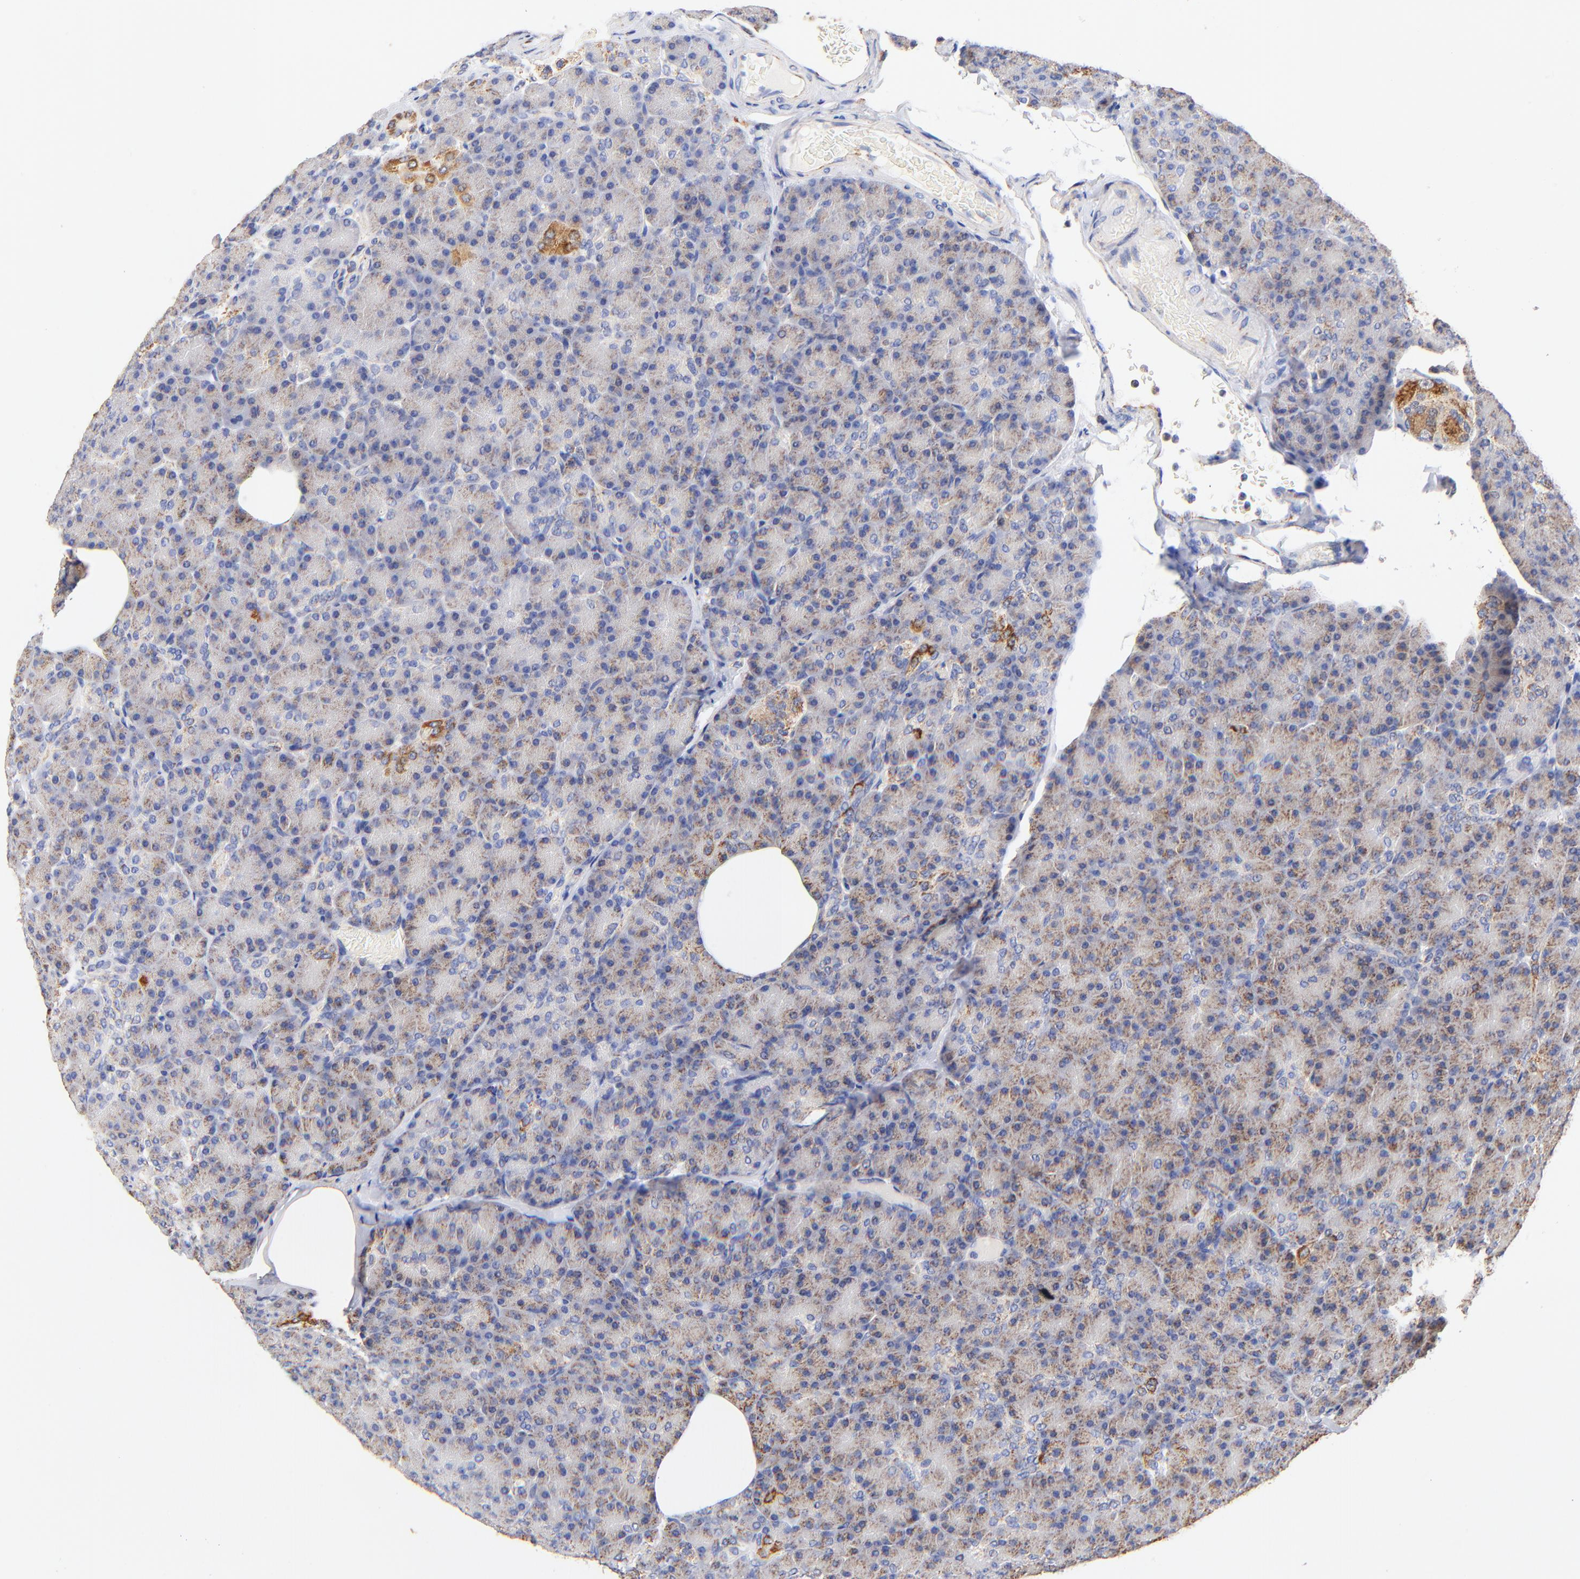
{"staining": {"intensity": "moderate", "quantity": ">75%", "location": "cytoplasmic/membranous"}, "tissue": "pancreas", "cell_type": "Exocrine glandular cells", "image_type": "normal", "snomed": [{"axis": "morphology", "description": "Normal tissue, NOS"}, {"axis": "topography", "description": "Pancreas"}], "caption": "Protein expression analysis of unremarkable pancreas demonstrates moderate cytoplasmic/membranous expression in about >75% of exocrine glandular cells.", "gene": "ATP5F1D", "patient": {"sex": "female", "age": 43}}